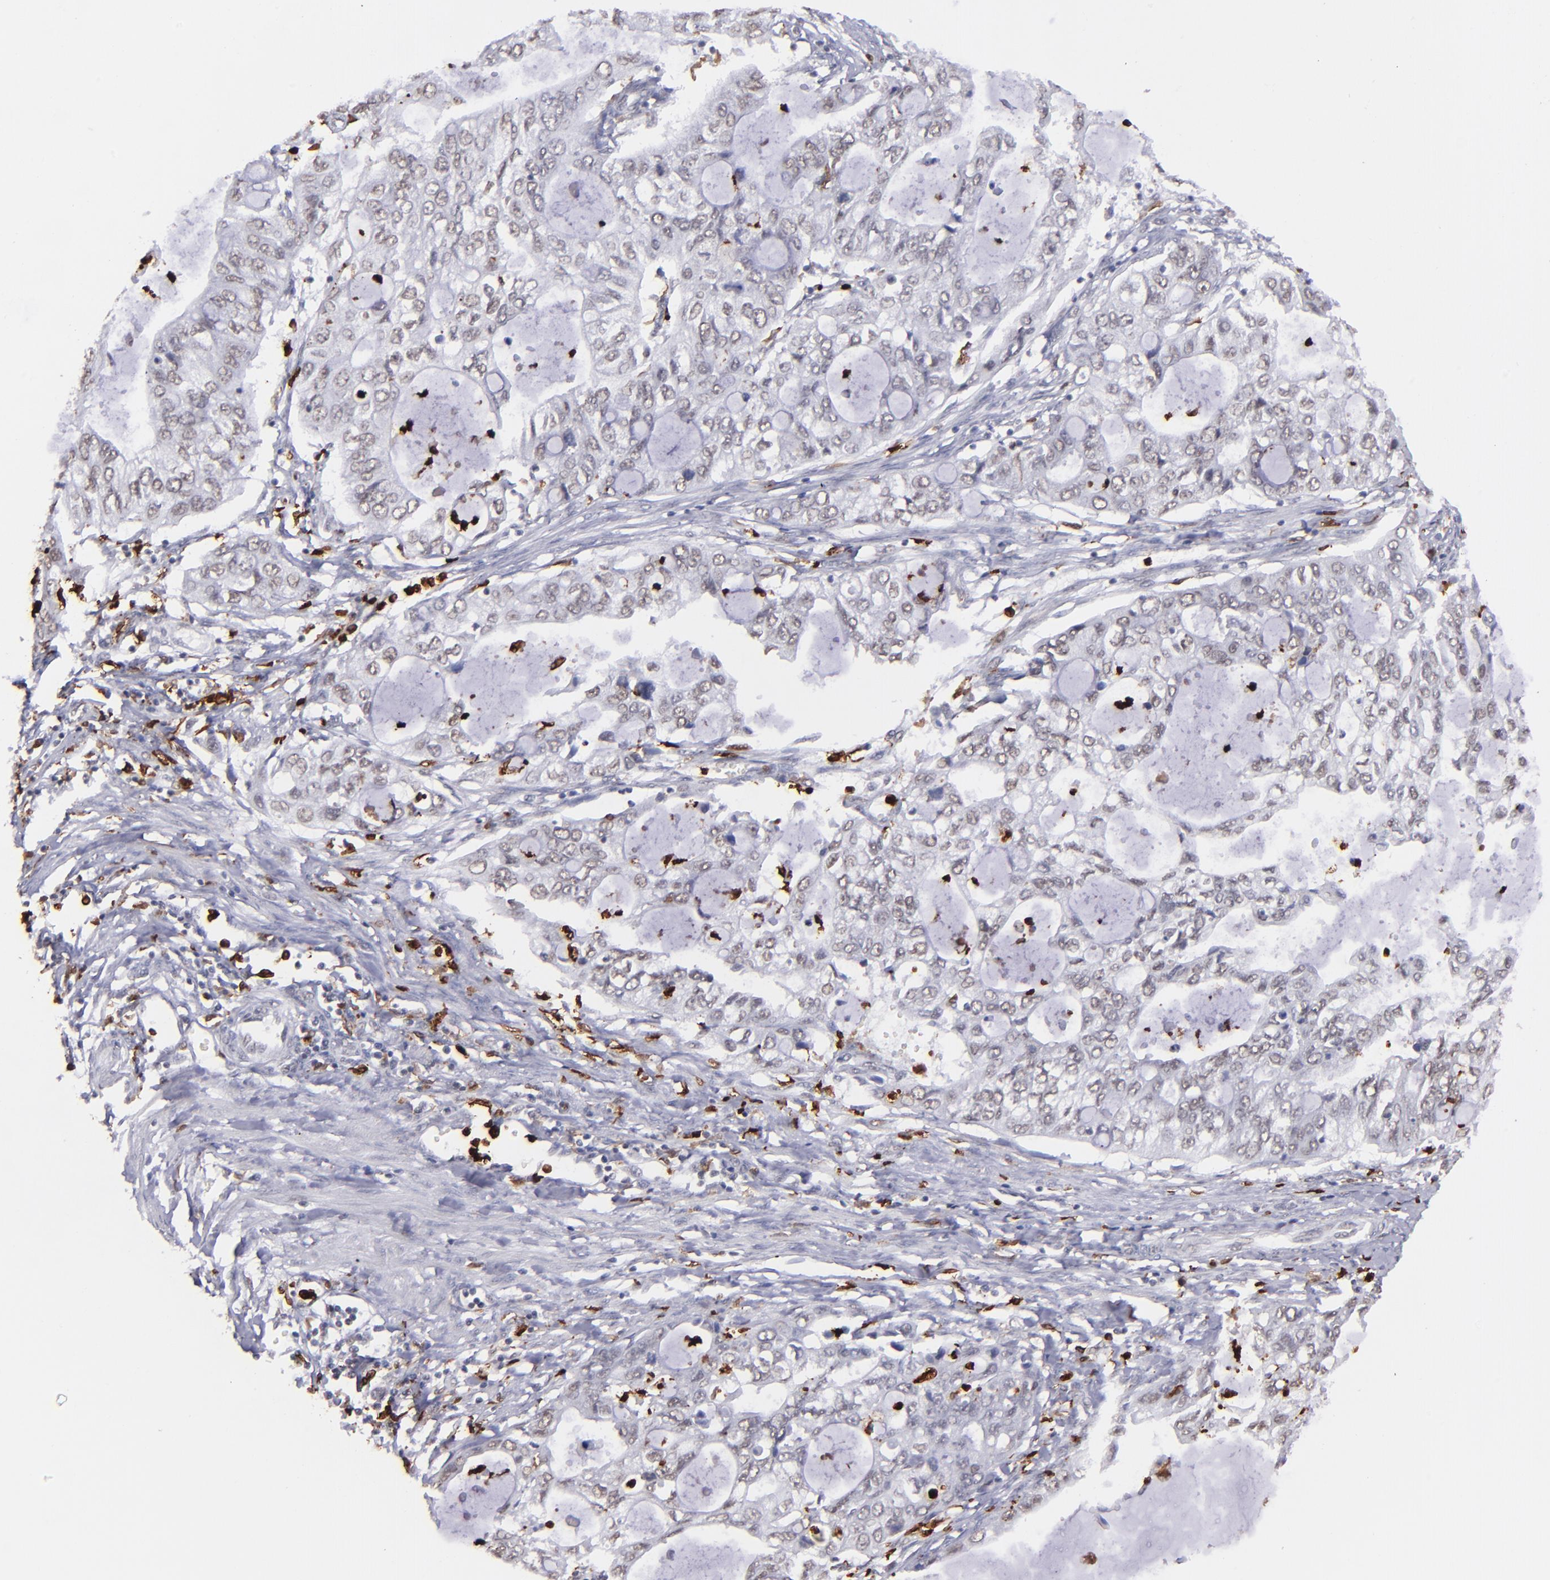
{"staining": {"intensity": "negative", "quantity": "none", "location": "none"}, "tissue": "stomach cancer", "cell_type": "Tumor cells", "image_type": "cancer", "snomed": [{"axis": "morphology", "description": "Adenocarcinoma, NOS"}, {"axis": "topography", "description": "Stomach, upper"}], "caption": "This histopathology image is of stomach adenocarcinoma stained with immunohistochemistry to label a protein in brown with the nuclei are counter-stained blue. There is no positivity in tumor cells.", "gene": "NCF2", "patient": {"sex": "female", "age": 52}}